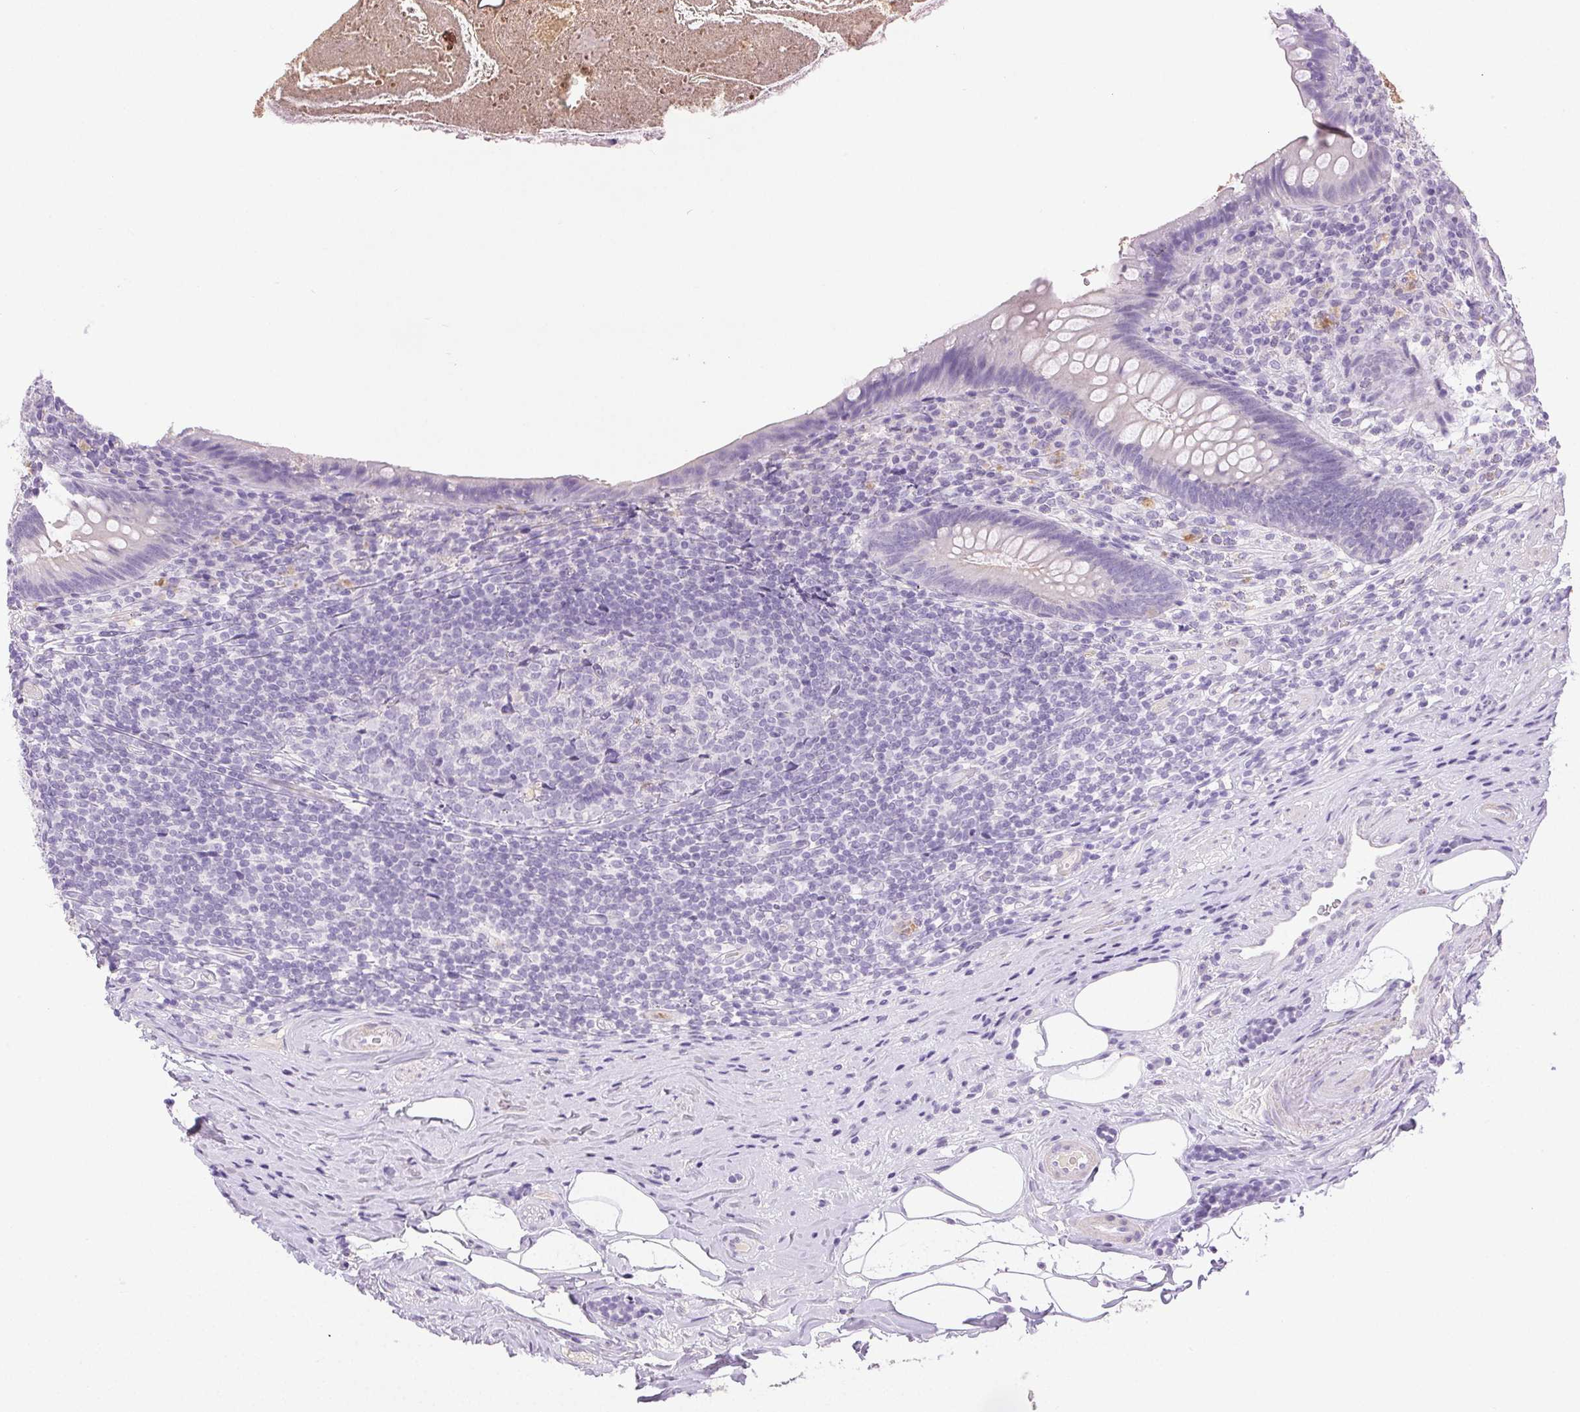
{"staining": {"intensity": "negative", "quantity": "none", "location": "none"}, "tissue": "appendix", "cell_type": "Glandular cells", "image_type": "normal", "snomed": [{"axis": "morphology", "description": "Normal tissue, NOS"}, {"axis": "topography", "description": "Appendix"}], "caption": "This is a micrograph of IHC staining of benign appendix, which shows no positivity in glandular cells.", "gene": "EMX2", "patient": {"sex": "male", "age": 47}}